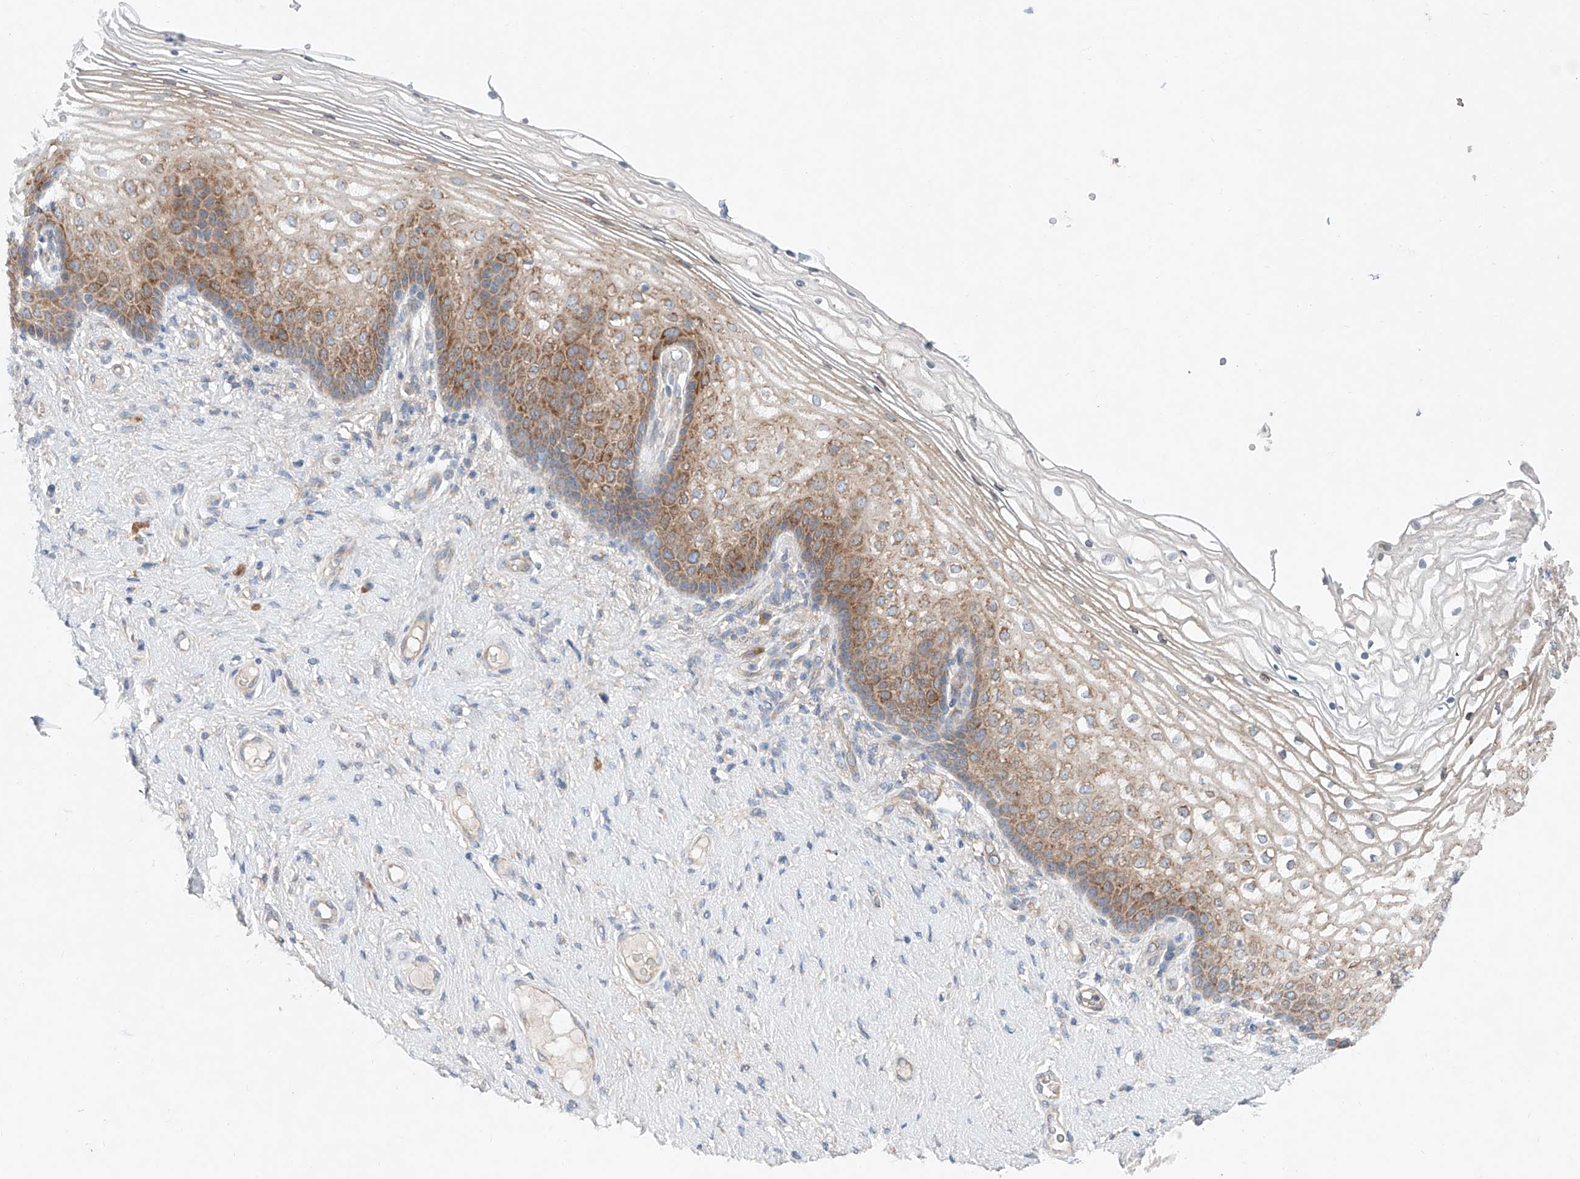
{"staining": {"intensity": "moderate", "quantity": "25%-75%", "location": "cytoplasmic/membranous"}, "tissue": "vagina", "cell_type": "Squamous epithelial cells", "image_type": "normal", "snomed": [{"axis": "morphology", "description": "Normal tissue, NOS"}, {"axis": "topography", "description": "Vagina"}], "caption": "Unremarkable vagina reveals moderate cytoplasmic/membranous positivity in approximately 25%-75% of squamous epithelial cells.", "gene": "FASTK", "patient": {"sex": "female", "age": 60}}